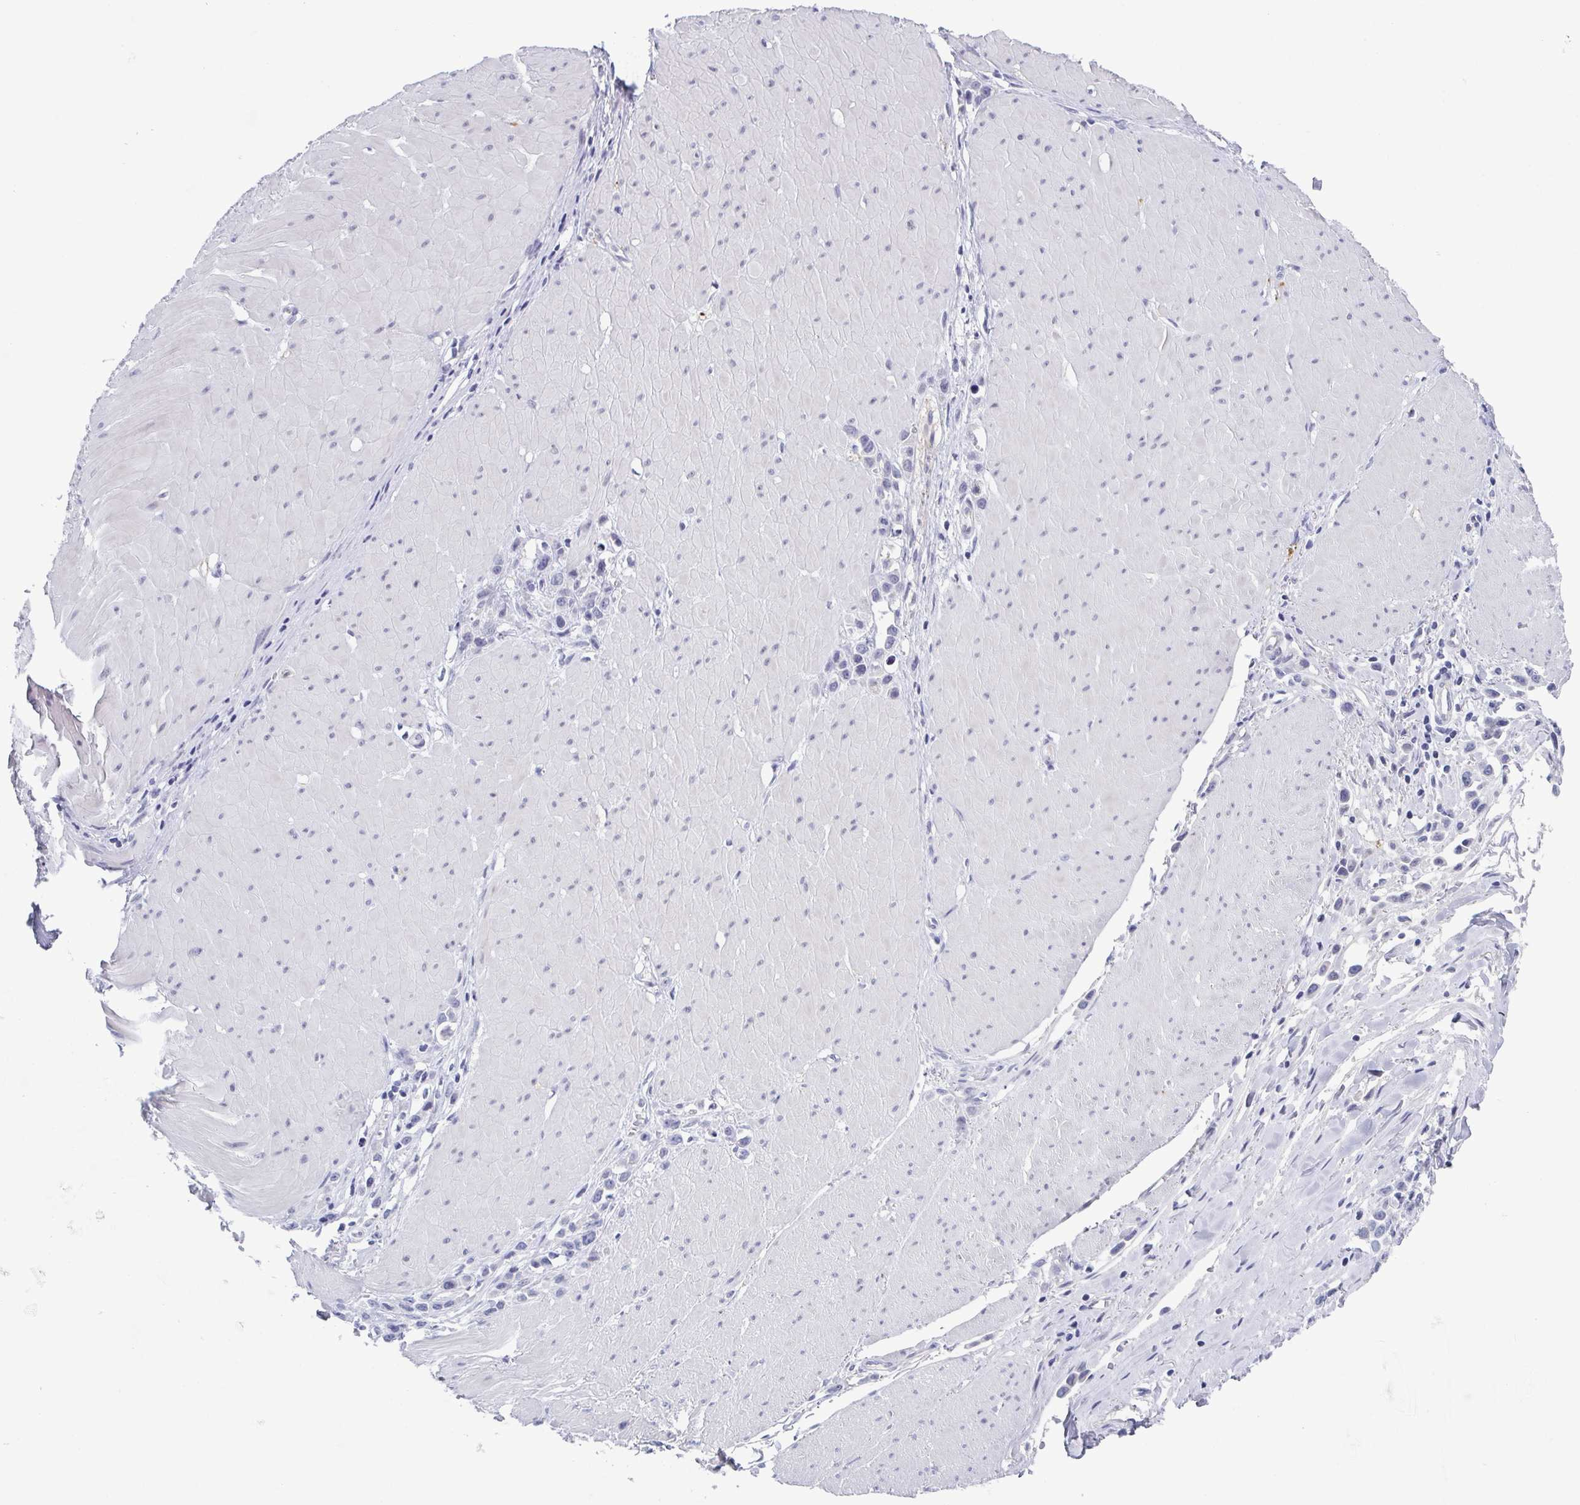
{"staining": {"intensity": "negative", "quantity": "none", "location": "none"}, "tissue": "stomach cancer", "cell_type": "Tumor cells", "image_type": "cancer", "snomed": [{"axis": "morphology", "description": "Adenocarcinoma, NOS"}, {"axis": "topography", "description": "Stomach"}], "caption": "DAB (3,3'-diaminobenzidine) immunohistochemical staining of human adenocarcinoma (stomach) displays no significant staining in tumor cells.", "gene": "ZFP64", "patient": {"sex": "male", "age": 47}}